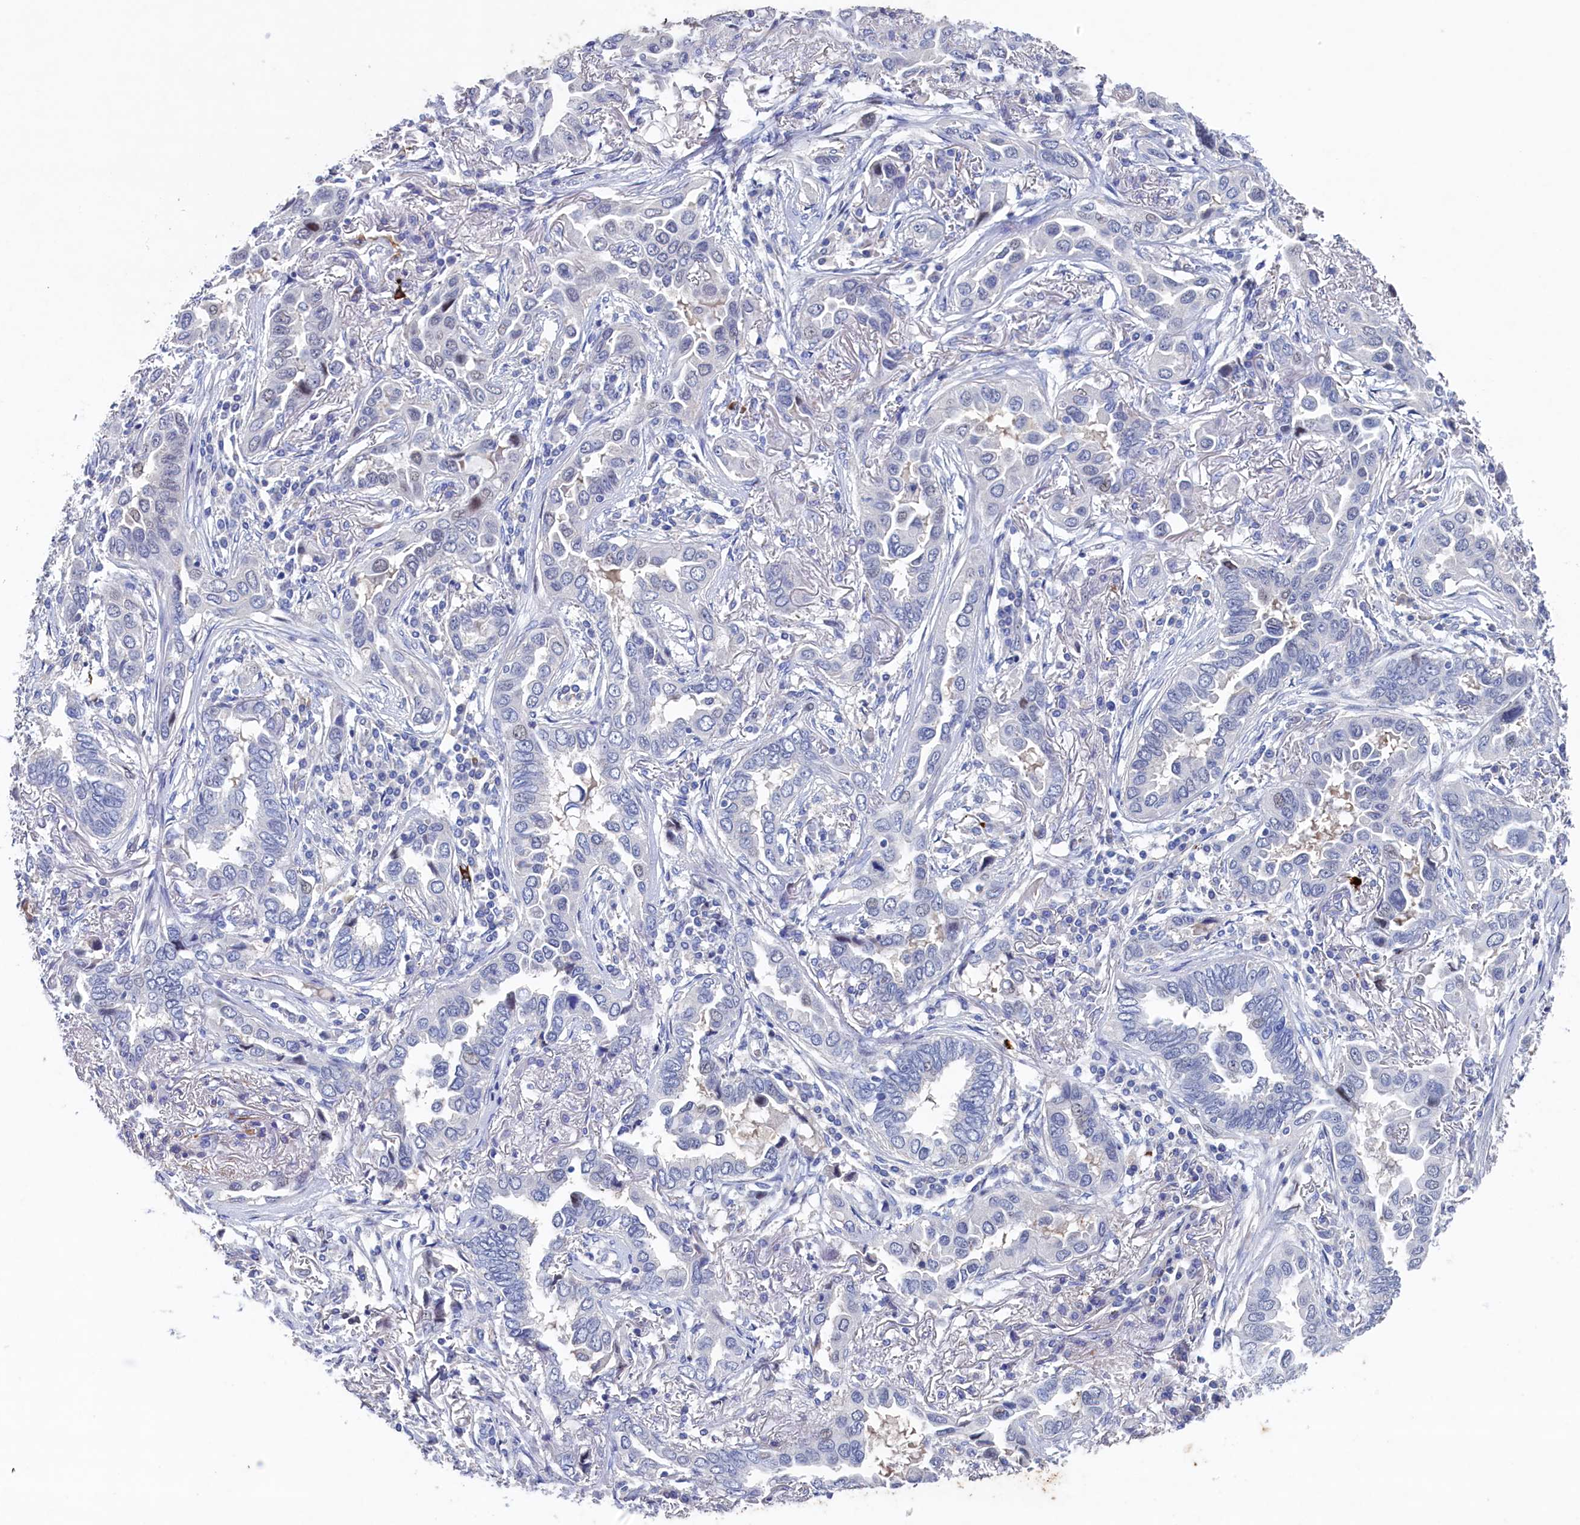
{"staining": {"intensity": "negative", "quantity": "none", "location": "none"}, "tissue": "lung cancer", "cell_type": "Tumor cells", "image_type": "cancer", "snomed": [{"axis": "morphology", "description": "Adenocarcinoma, NOS"}, {"axis": "topography", "description": "Lung"}], "caption": "A high-resolution micrograph shows immunohistochemistry (IHC) staining of lung adenocarcinoma, which reveals no significant expression in tumor cells.", "gene": "CBLIF", "patient": {"sex": "female", "age": 76}}